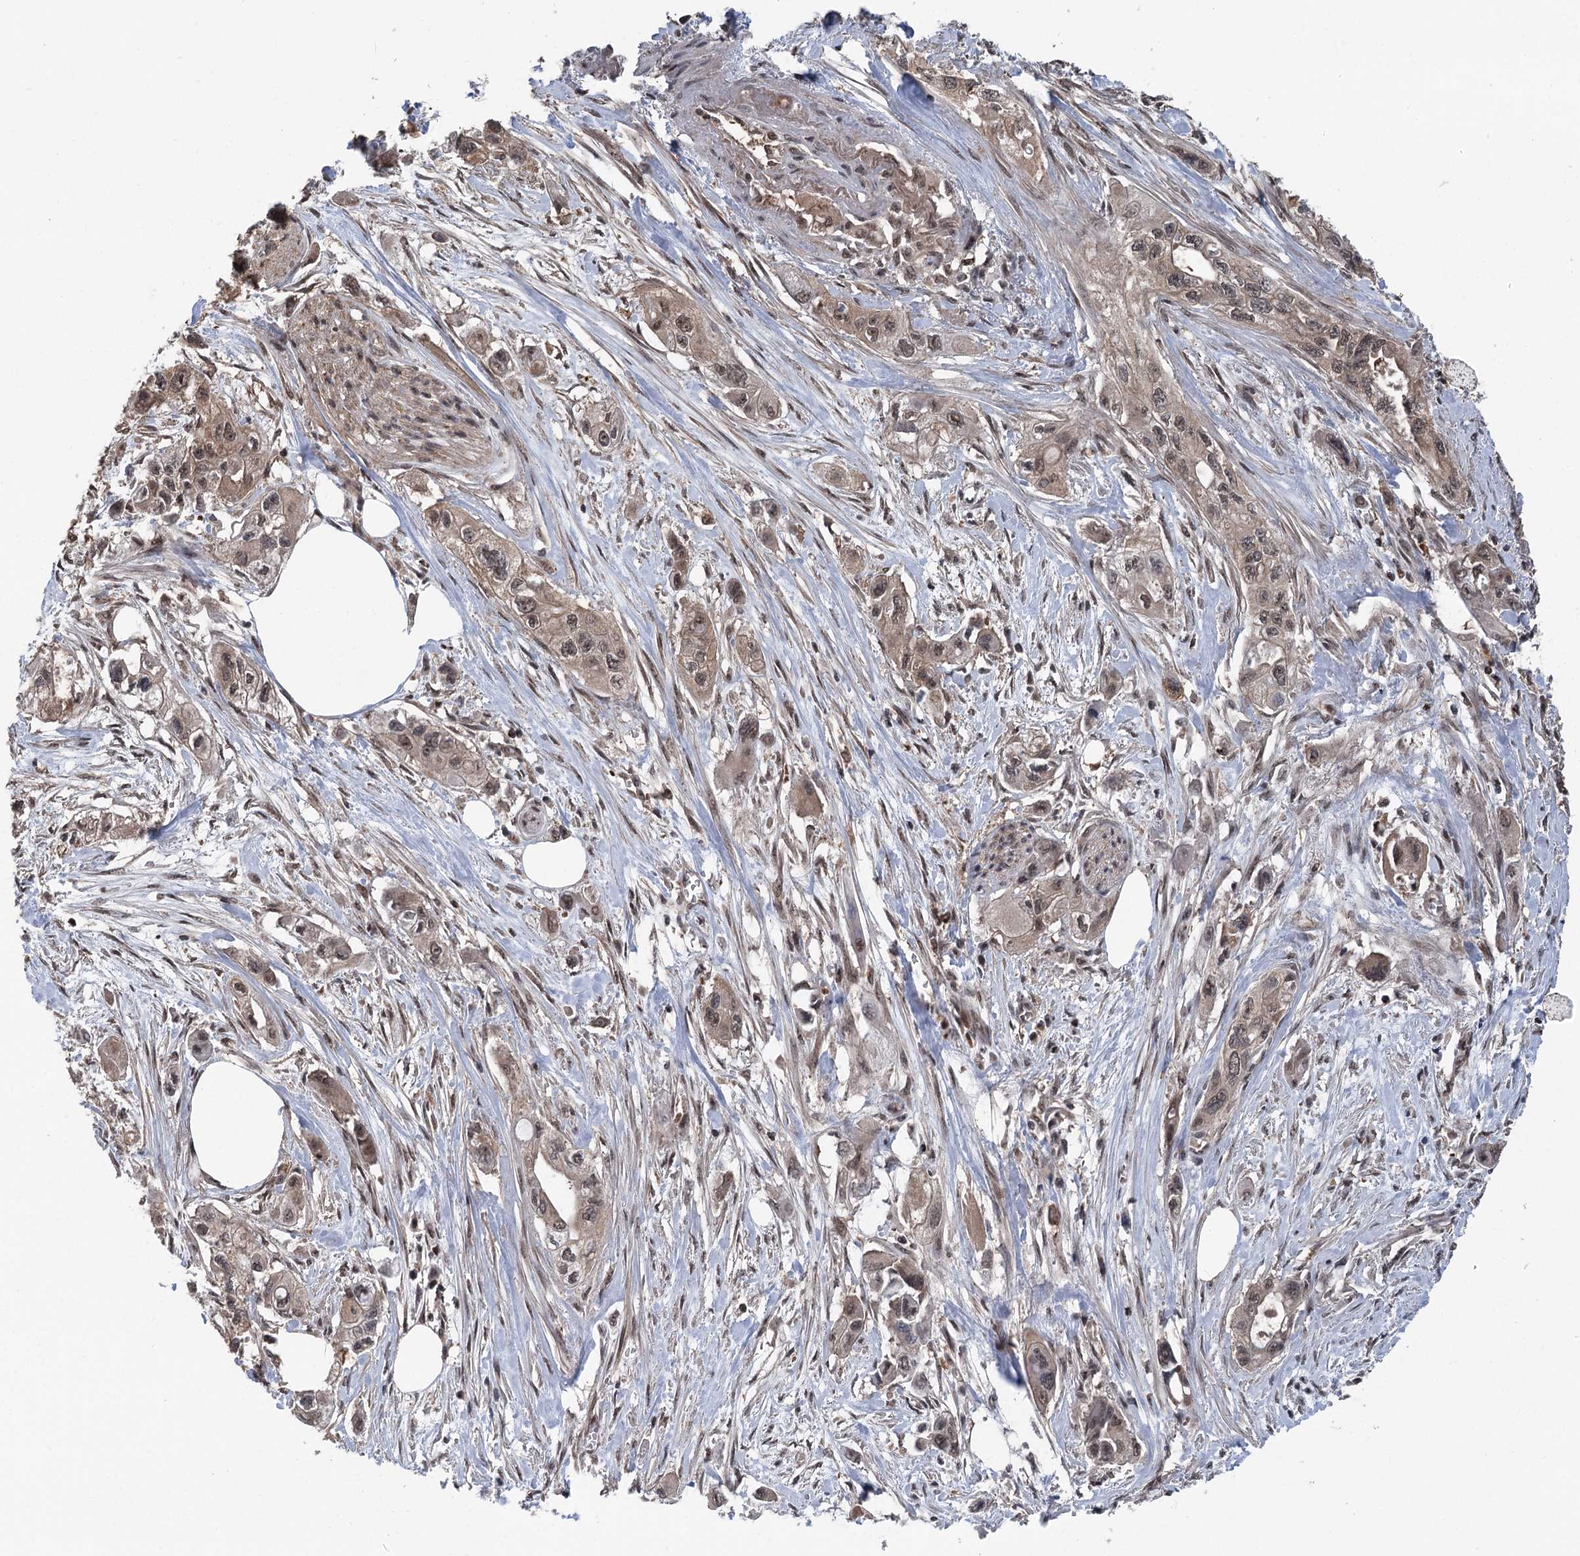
{"staining": {"intensity": "moderate", "quantity": ">75%", "location": "cytoplasmic/membranous,nuclear"}, "tissue": "pancreatic cancer", "cell_type": "Tumor cells", "image_type": "cancer", "snomed": [{"axis": "morphology", "description": "Adenocarcinoma, NOS"}, {"axis": "topography", "description": "Pancreas"}], "caption": "The photomicrograph demonstrates immunohistochemical staining of pancreatic cancer (adenocarcinoma). There is moderate cytoplasmic/membranous and nuclear positivity is identified in about >75% of tumor cells.", "gene": "CCSER2", "patient": {"sex": "male", "age": 75}}